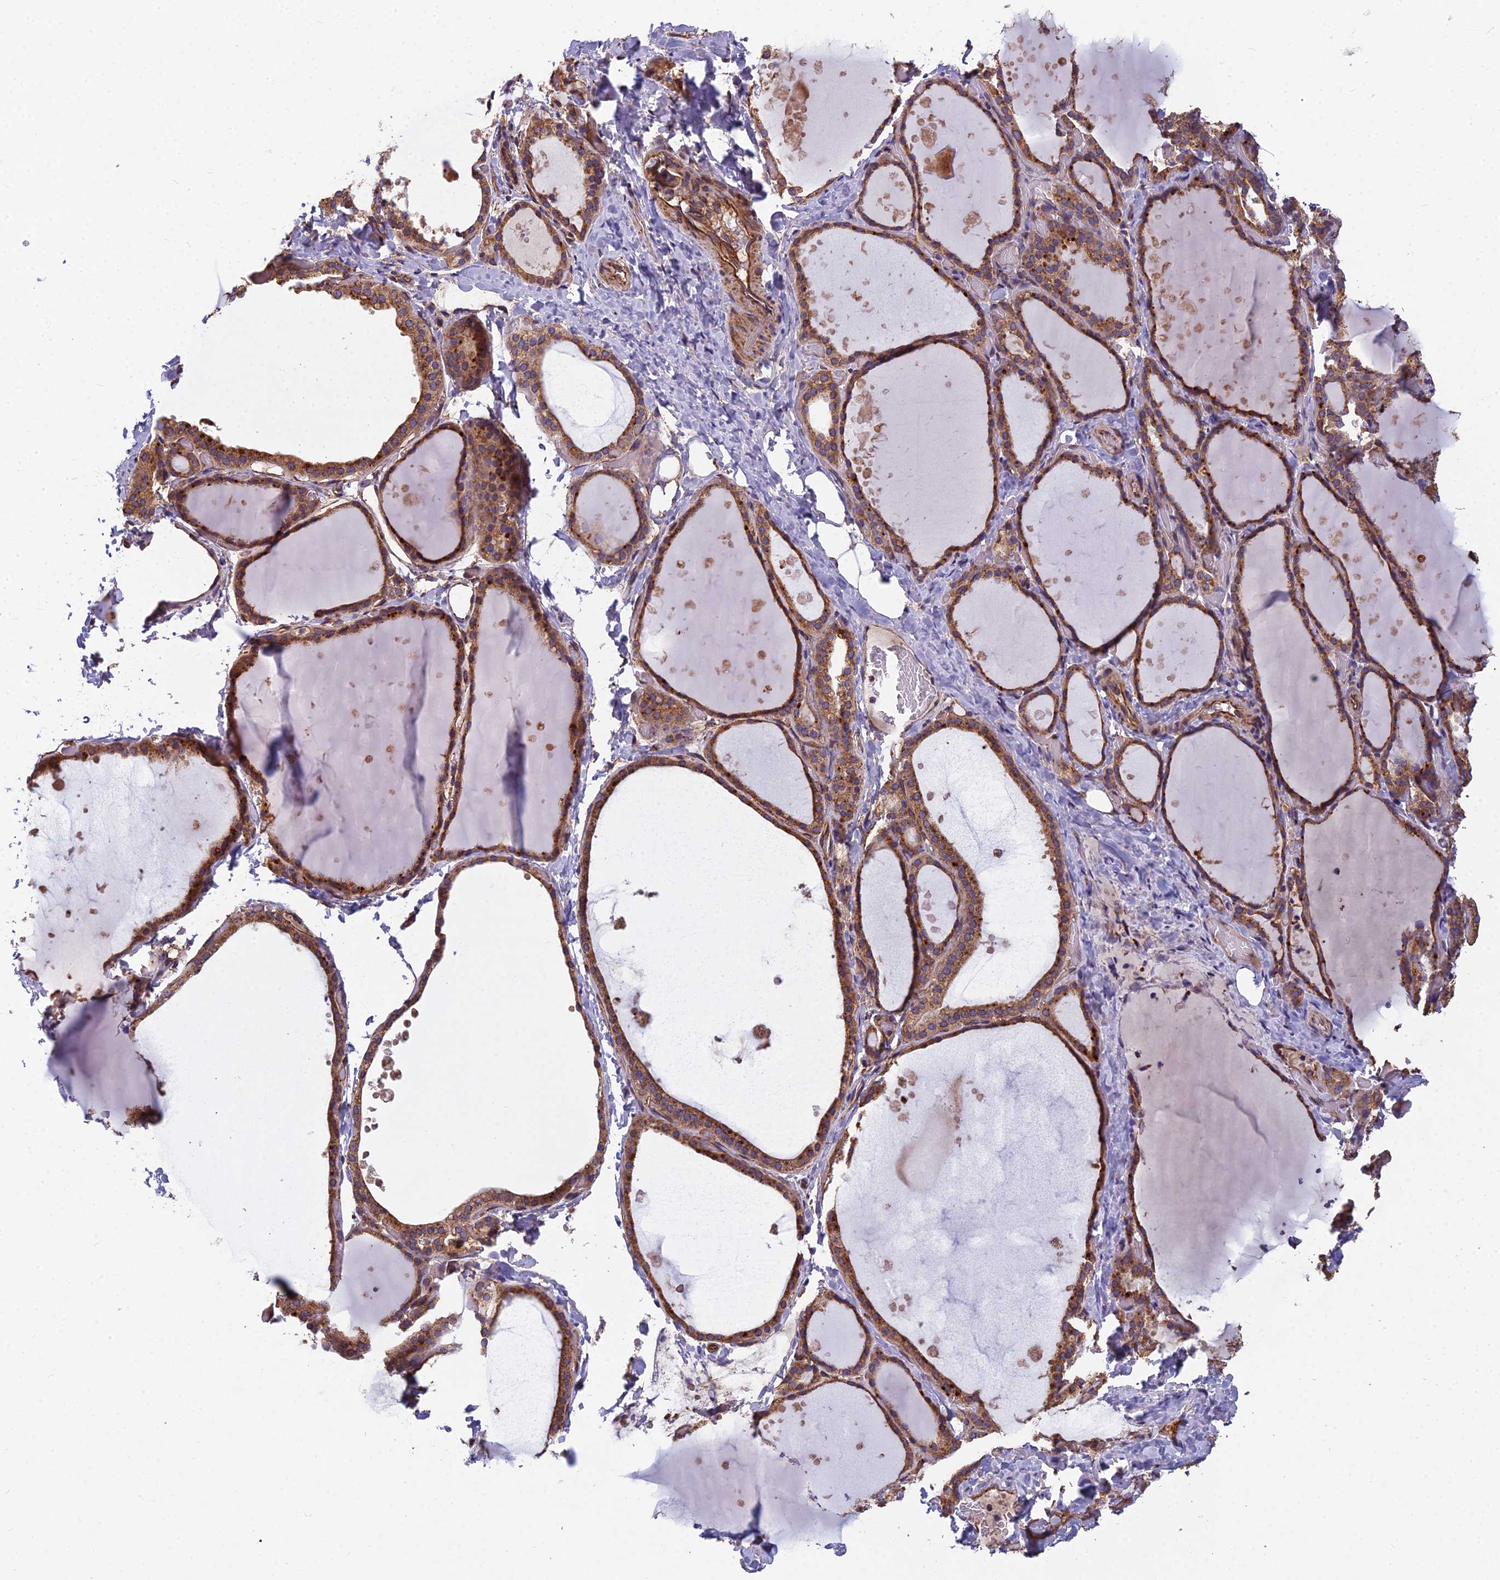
{"staining": {"intensity": "moderate", "quantity": ">75%", "location": "cytoplasmic/membranous"}, "tissue": "thyroid gland", "cell_type": "Glandular cells", "image_type": "normal", "snomed": [{"axis": "morphology", "description": "Normal tissue, NOS"}, {"axis": "topography", "description": "Thyroid gland"}], "caption": "Brown immunohistochemical staining in normal thyroid gland exhibits moderate cytoplasmic/membranous expression in about >75% of glandular cells. (Stains: DAB in brown, nuclei in blue, Microscopy: brightfield microscopy at high magnification).", "gene": "SPDL1", "patient": {"sex": "female", "age": 44}}